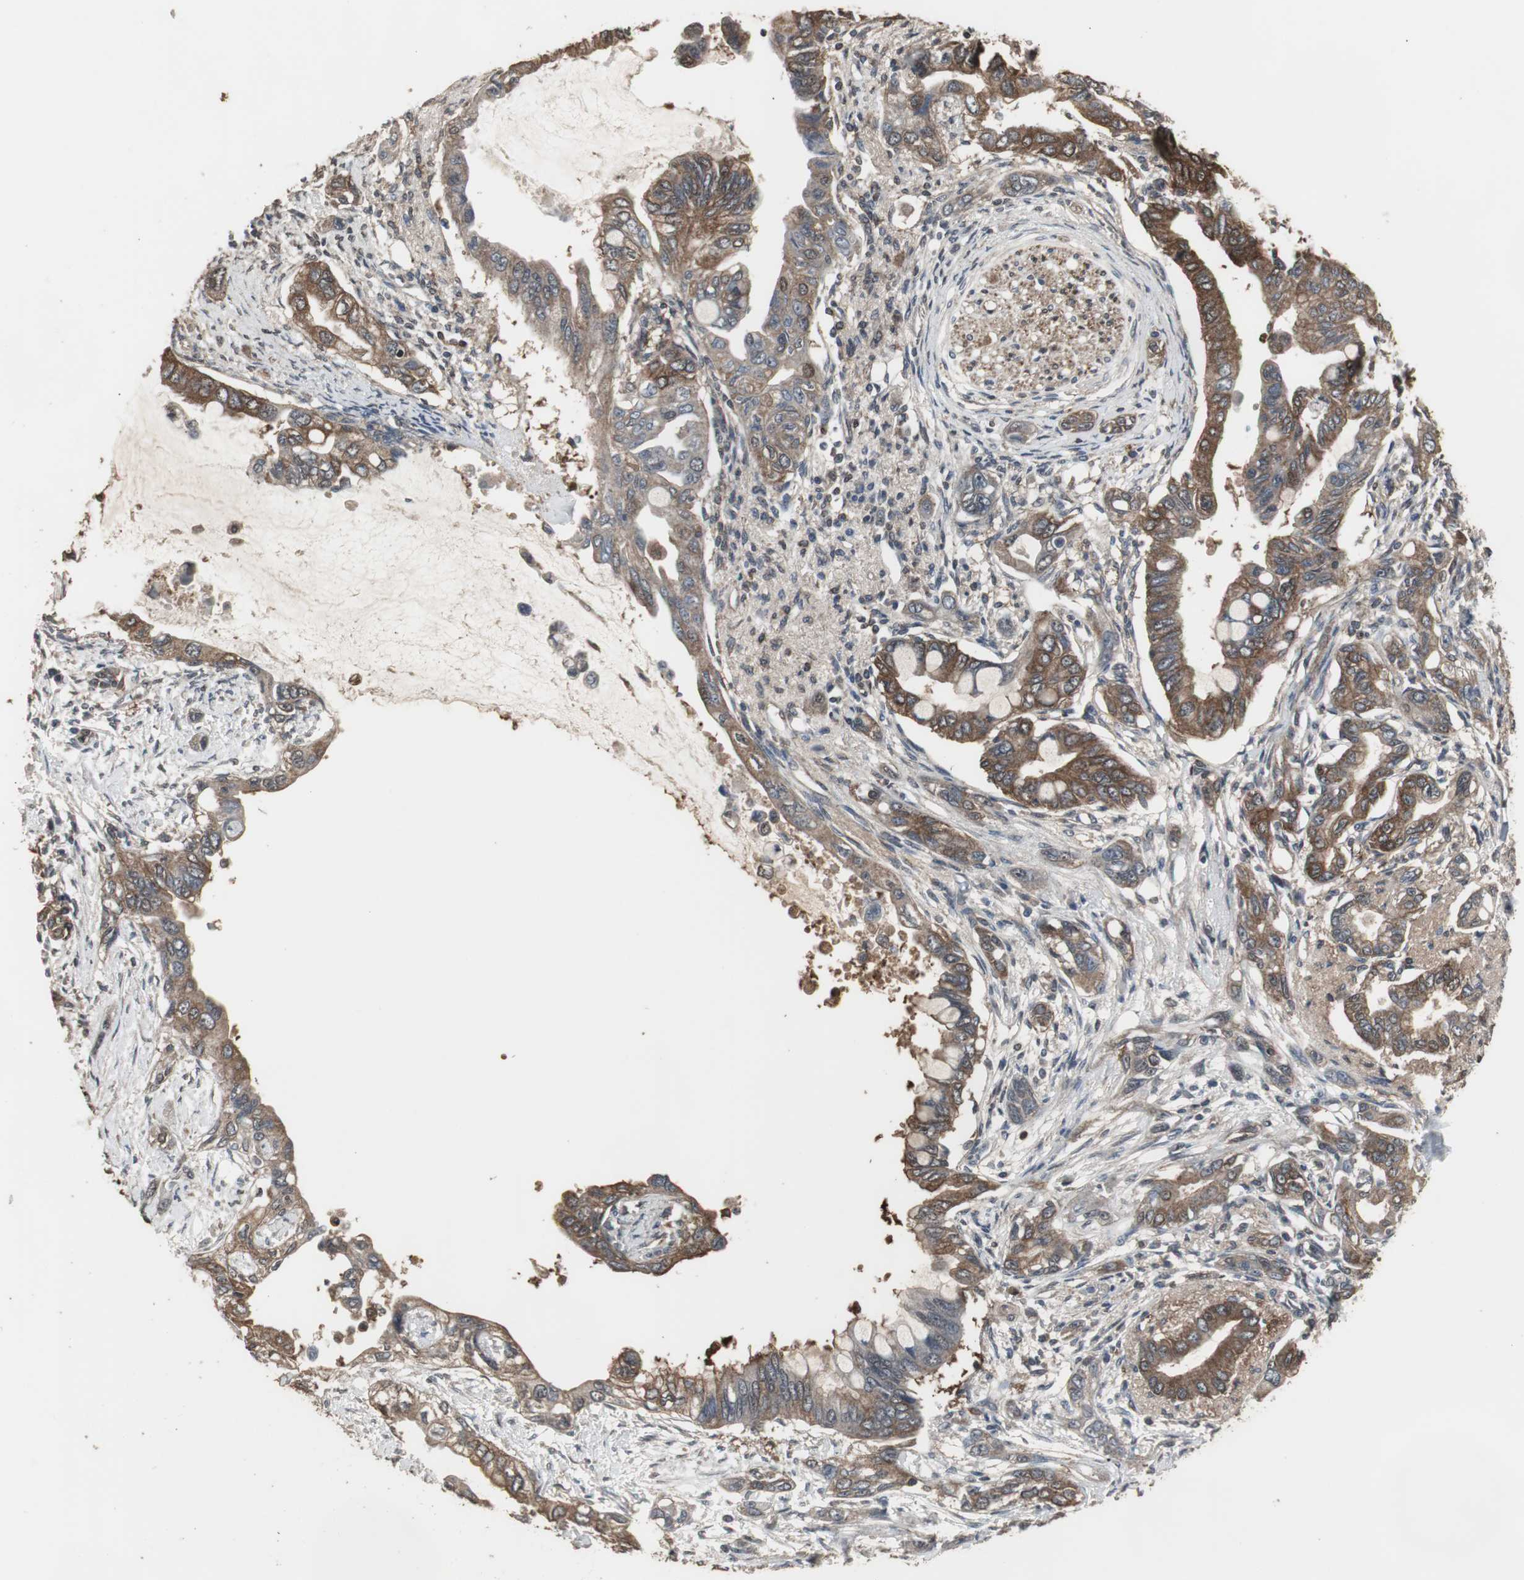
{"staining": {"intensity": "strong", "quantity": ">75%", "location": "cytoplasmic/membranous"}, "tissue": "pancreatic cancer", "cell_type": "Tumor cells", "image_type": "cancer", "snomed": [{"axis": "morphology", "description": "Adenocarcinoma, NOS"}, {"axis": "topography", "description": "Pancreas"}], "caption": "Pancreatic cancer stained with a protein marker reveals strong staining in tumor cells.", "gene": "HPRT1", "patient": {"sex": "female", "age": 60}}